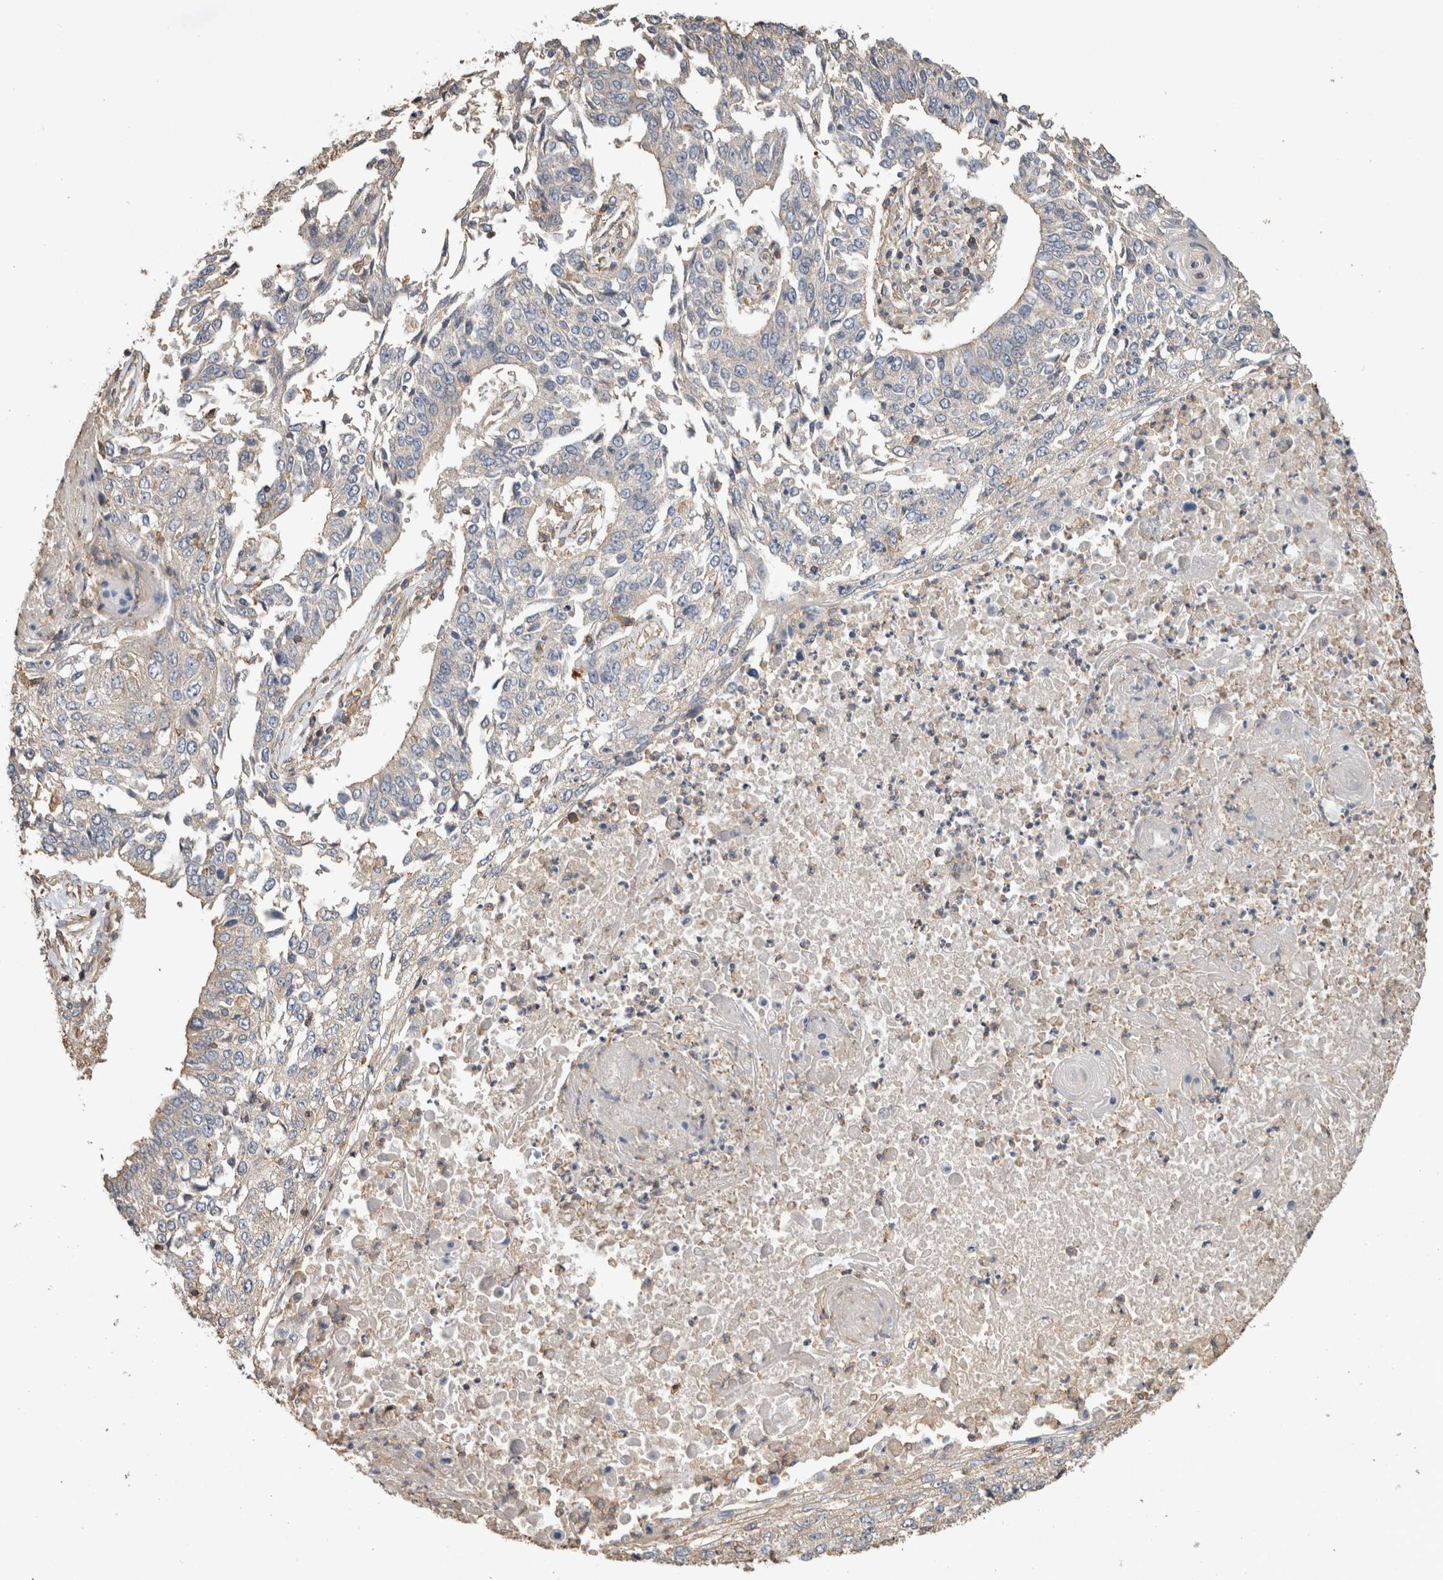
{"staining": {"intensity": "negative", "quantity": "none", "location": "none"}, "tissue": "lung cancer", "cell_type": "Tumor cells", "image_type": "cancer", "snomed": [{"axis": "morphology", "description": "Normal tissue, NOS"}, {"axis": "morphology", "description": "Squamous cell carcinoma, NOS"}, {"axis": "topography", "description": "Cartilage tissue"}, {"axis": "topography", "description": "Bronchus"}, {"axis": "topography", "description": "Lung"}, {"axis": "topography", "description": "Peripheral nerve tissue"}], "caption": "Image shows no significant protein staining in tumor cells of squamous cell carcinoma (lung). The staining is performed using DAB (3,3'-diaminobenzidine) brown chromogen with nuclei counter-stained in using hematoxylin.", "gene": "EIF4G3", "patient": {"sex": "female", "age": 49}}